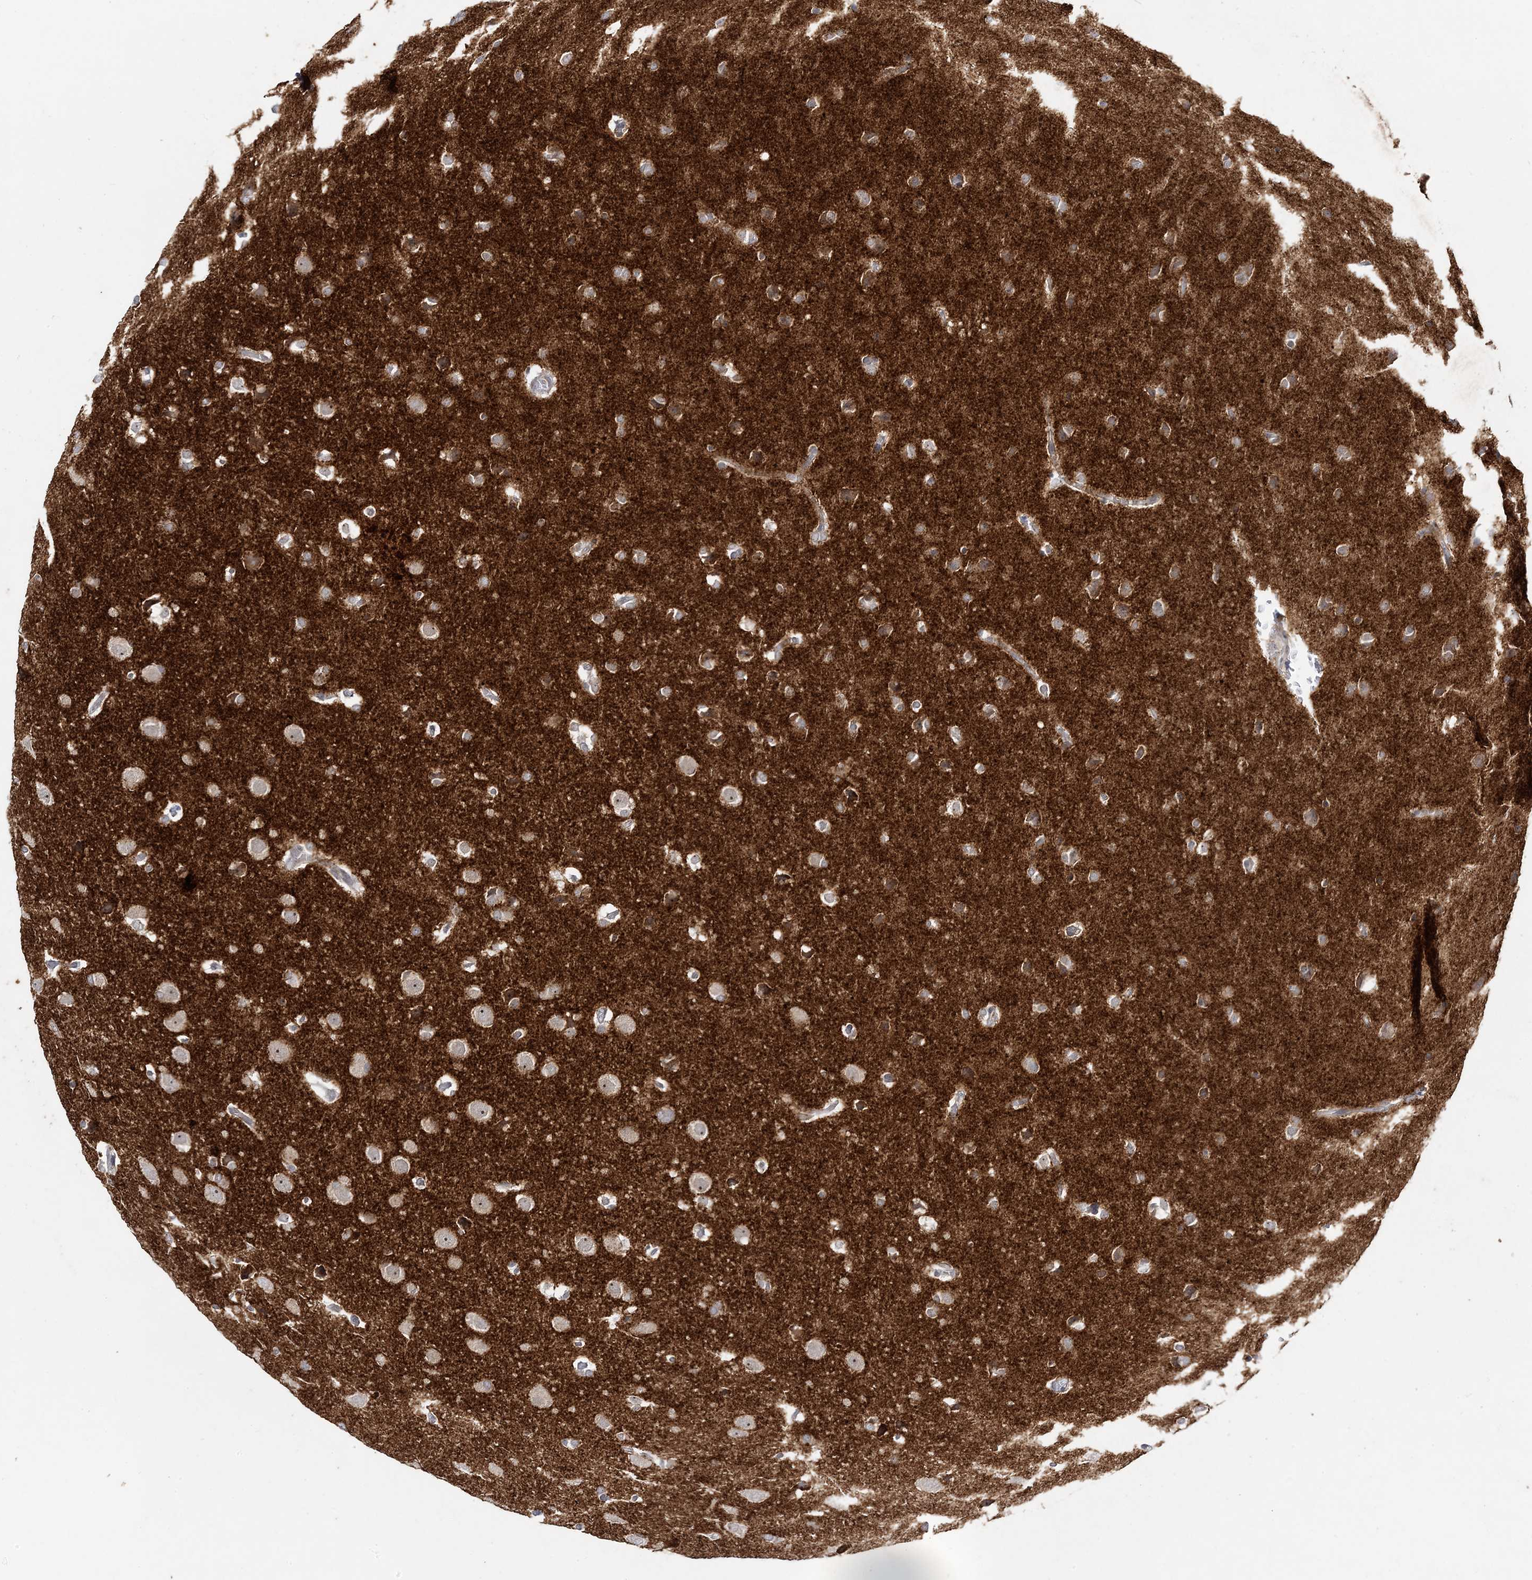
{"staining": {"intensity": "weak", "quantity": "25%-75%", "location": "cytoplasmic/membranous"}, "tissue": "glioma", "cell_type": "Tumor cells", "image_type": "cancer", "snomed": [{"axis": "morphology", "description": "Glioma, malignant, Low grade"}, {"axis": "topography", "description": "Brain"}], "caption": "A brown stain highlights weak cytoplasmic/membranous expression of a protein in glioma tumor cells. (DAB = brown stain, brightfield microscopy at high magnification).", "gene": "LEXM", "patient": {"sex": "female", "age": 37}}